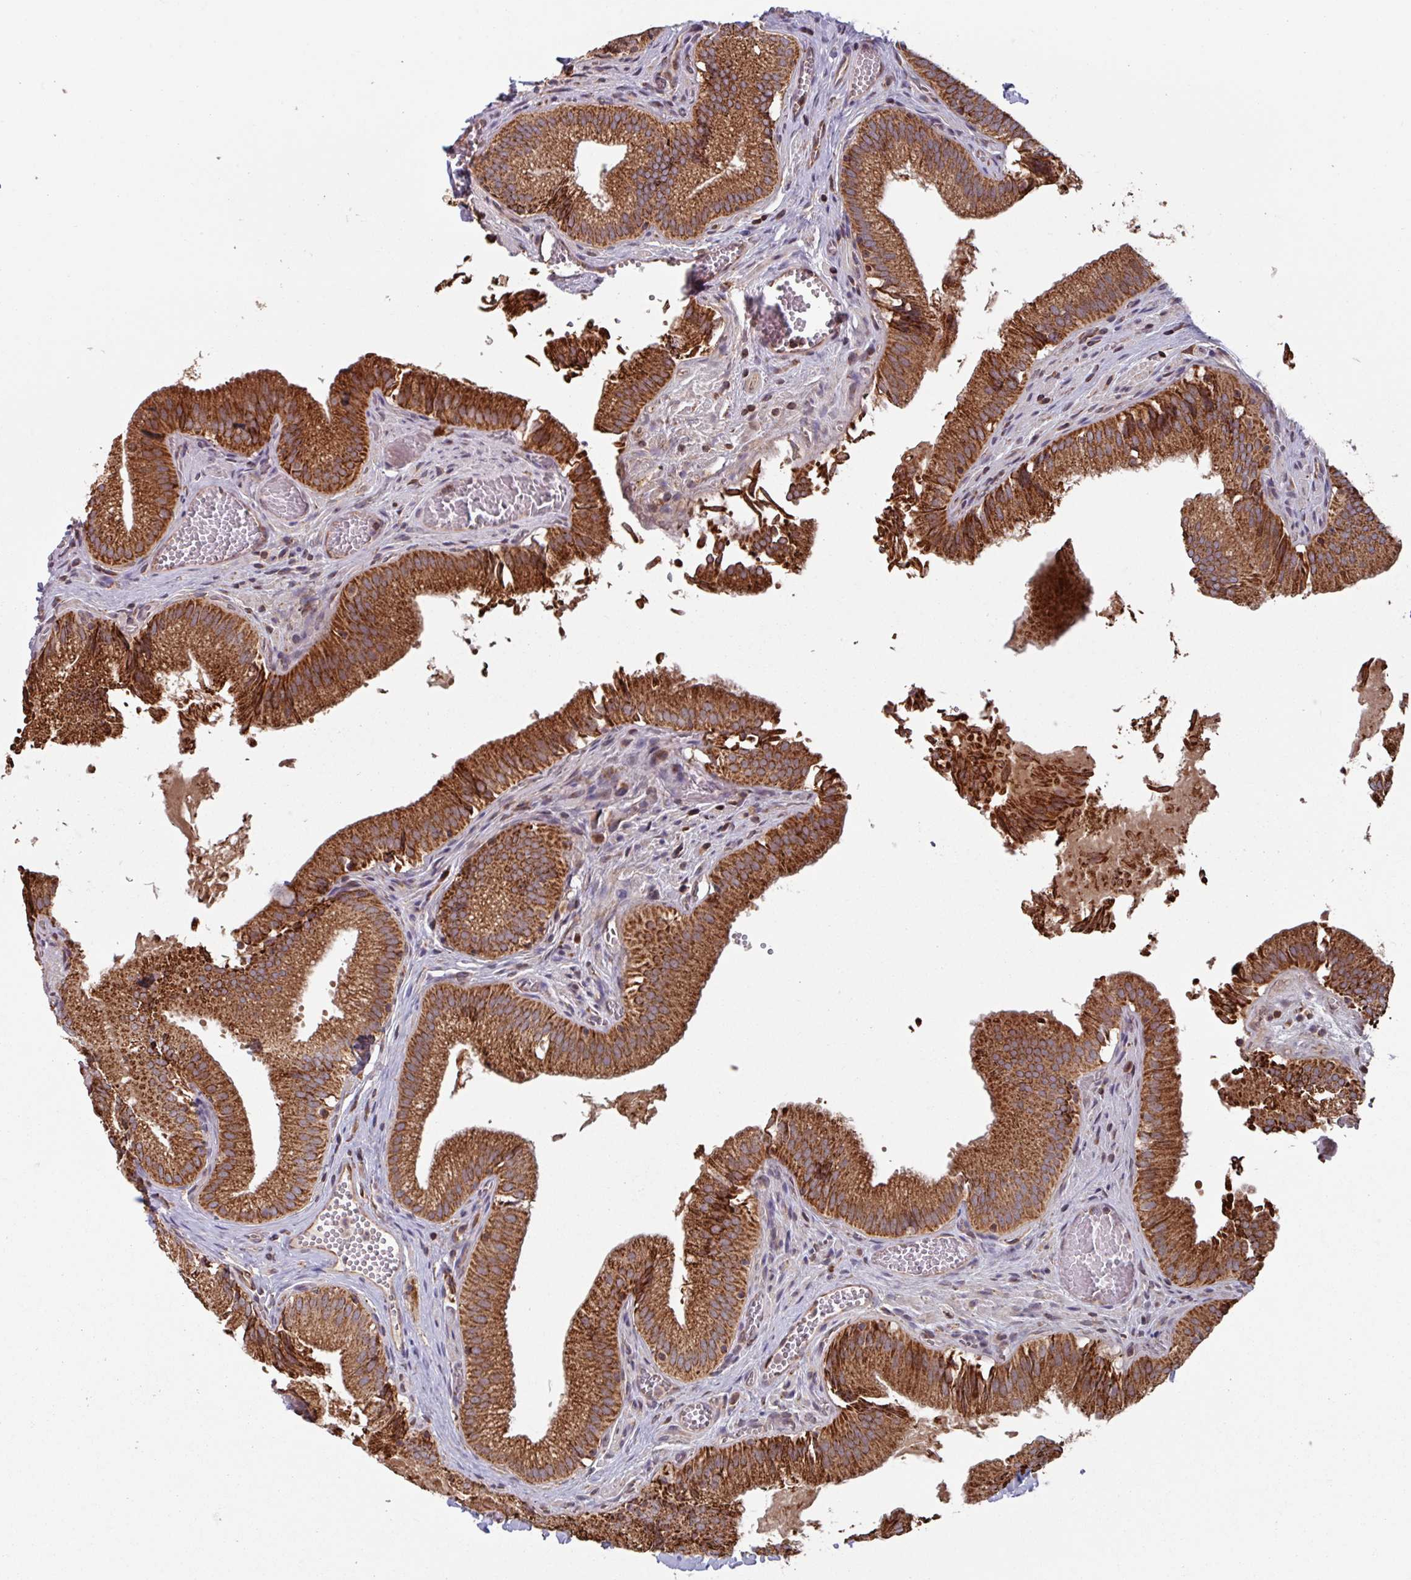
{"staining": {"intensity": "strong", "quantity": ">75%", "location": "cytoplasmic/membranous"}, "tissue": "gallbladder", "cell_type": "Glandular cells", "image_type": "normal", "snomed": [{"axis": "morphology", "description": "Normal tissue, NOS"}, {"axis": "topography", "description": "Gallbladder"}, {"axis": "topography", "description": "Peripheral nerve tissue"}], "caption": "Gallbladder stained with IHC shows strong cytoplasmic/membranous expression in about >75% of glandular cells.", "gene": "COX7C", "patient": {"sex": "male", "age": 17}}